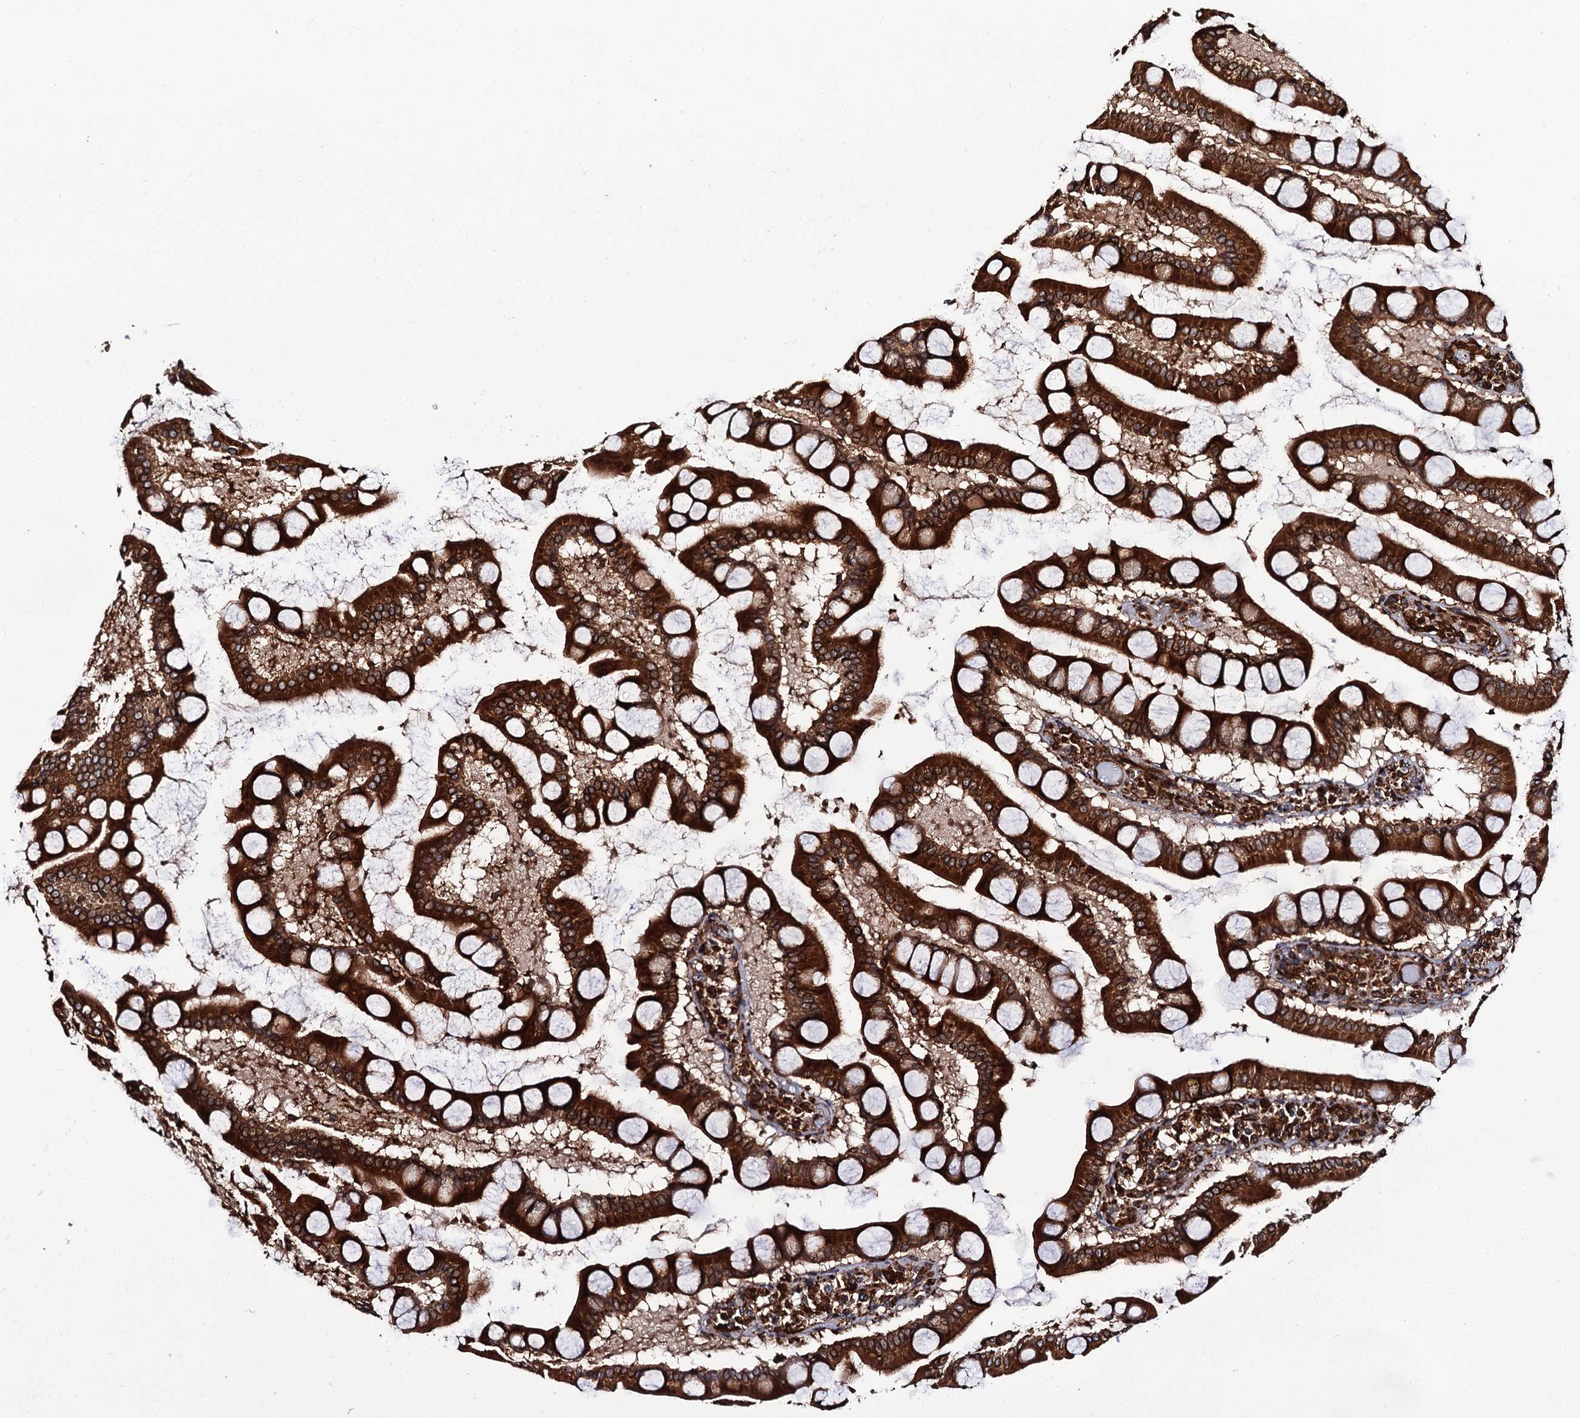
{"staining": {"intensity": "strong", "quantity": ">75%", "location": "cytoplasmic/membranous"}, "tissue": "small intestine", "cell_type": "Glandular cells", "image_type": "normal", "snomed": [{"axis": "morphology", "description": "Normal tissue, NOS"}, {"axis": "topography", "description": "Small intestine"}], "caption": "This image shows IHC staining of benign small intestine, with high strong cytoplasmic/membranous positivity in approximately >75% of glandular cells.", "gene": "BORA", "patient": {"sex": "male", "age": 41}}